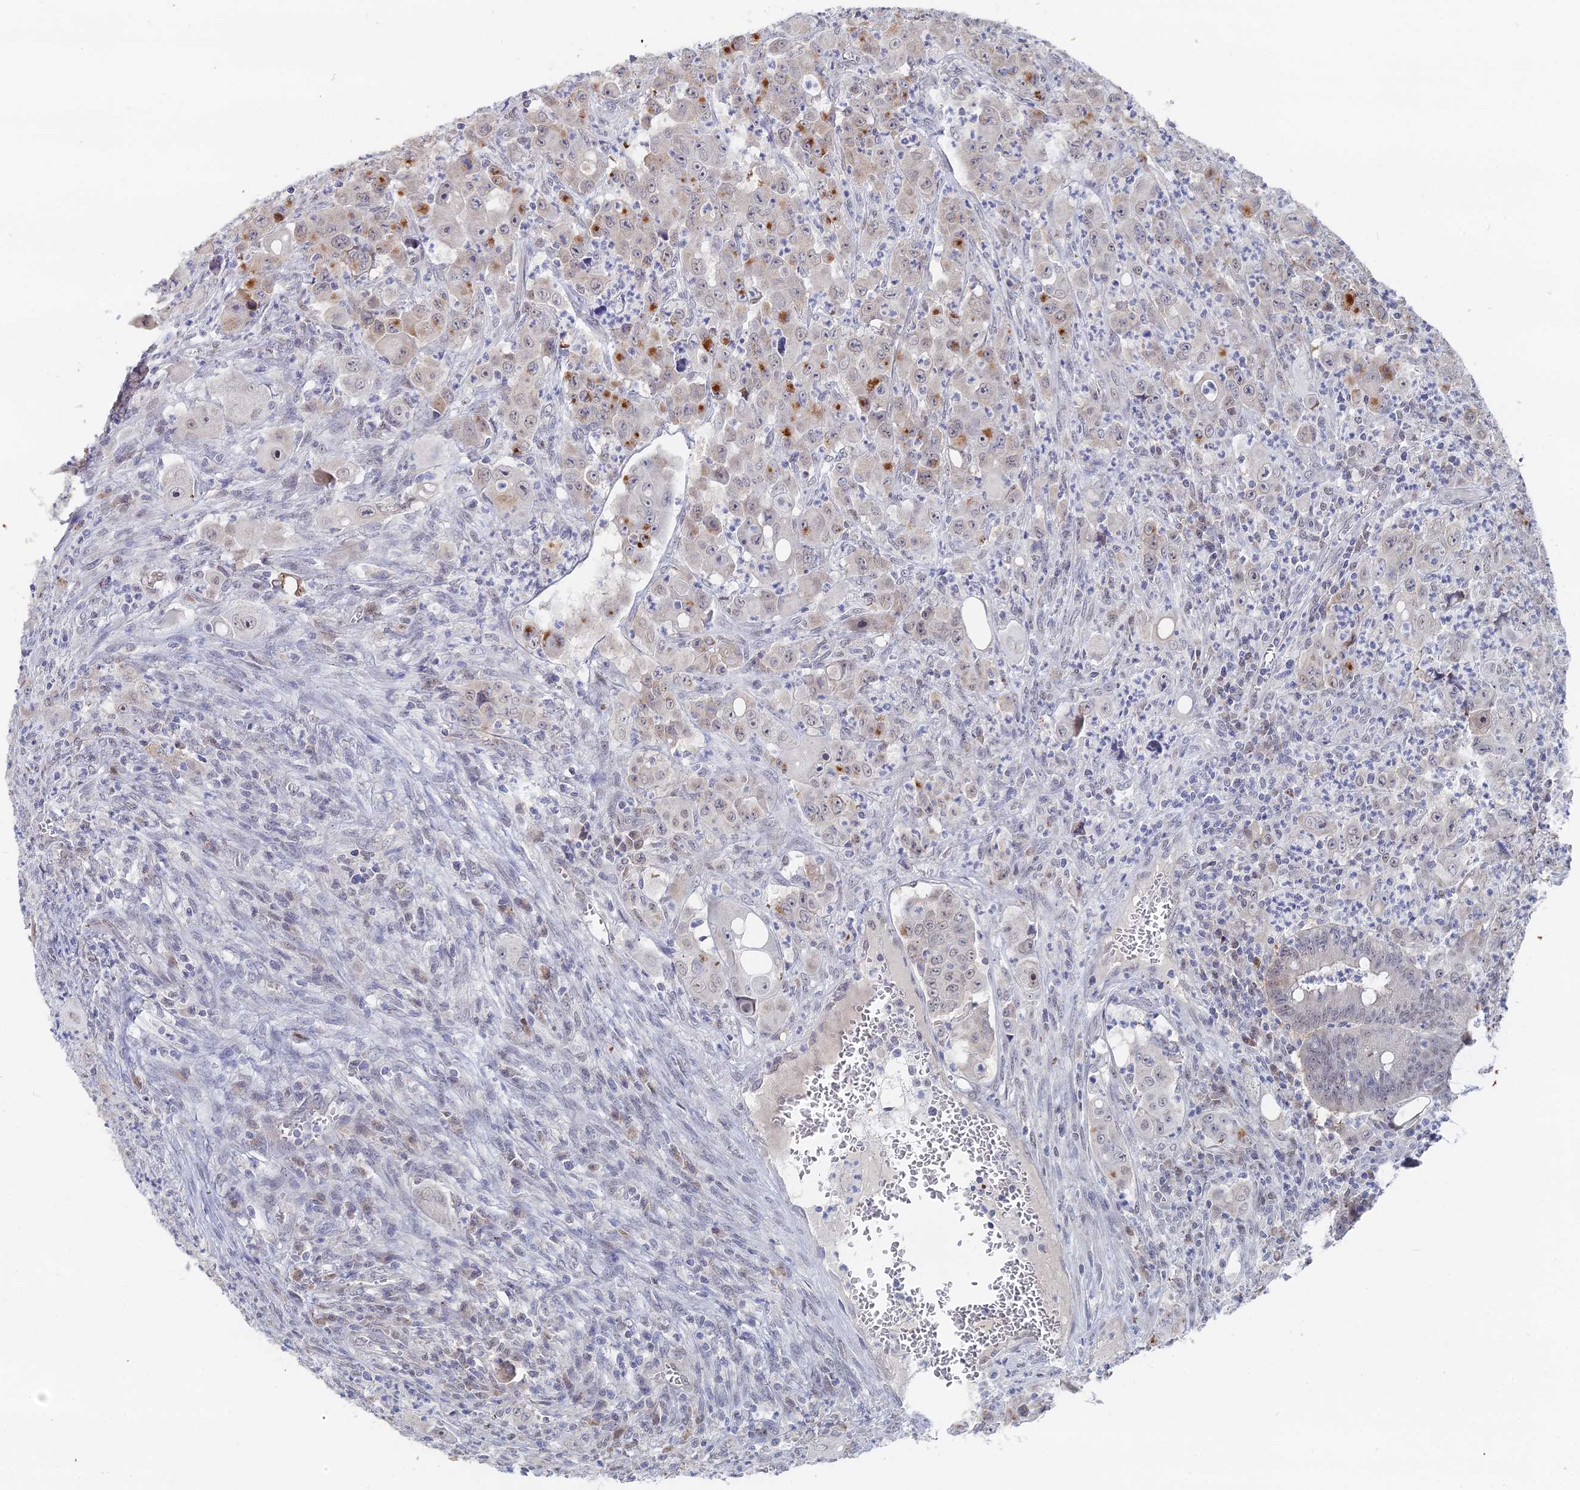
{"staining": {"intensity": "moderate", "quantity": "<25%", "location": "cytoplasmic/membranous"}, "tissue": "colorectal cancer", "cell_type": "Tumor cells", "image_type": "cancer", "snomed": [{"axis": "morphology", "description": "Adenocarcinoma, NOS"}, {"axis": "topography", "description": "Colon"}], "caption": "This histopathology image exhibits colorectal cancer stained with immunohistochemistry to label a protein in brown. The cytoplasmic/membranous of tumor cells show moderate positivity for the protein. Nuclei are counter-stained blue.", "gene": "THAP4", "patient": {"sex": "male", "age": 51}}